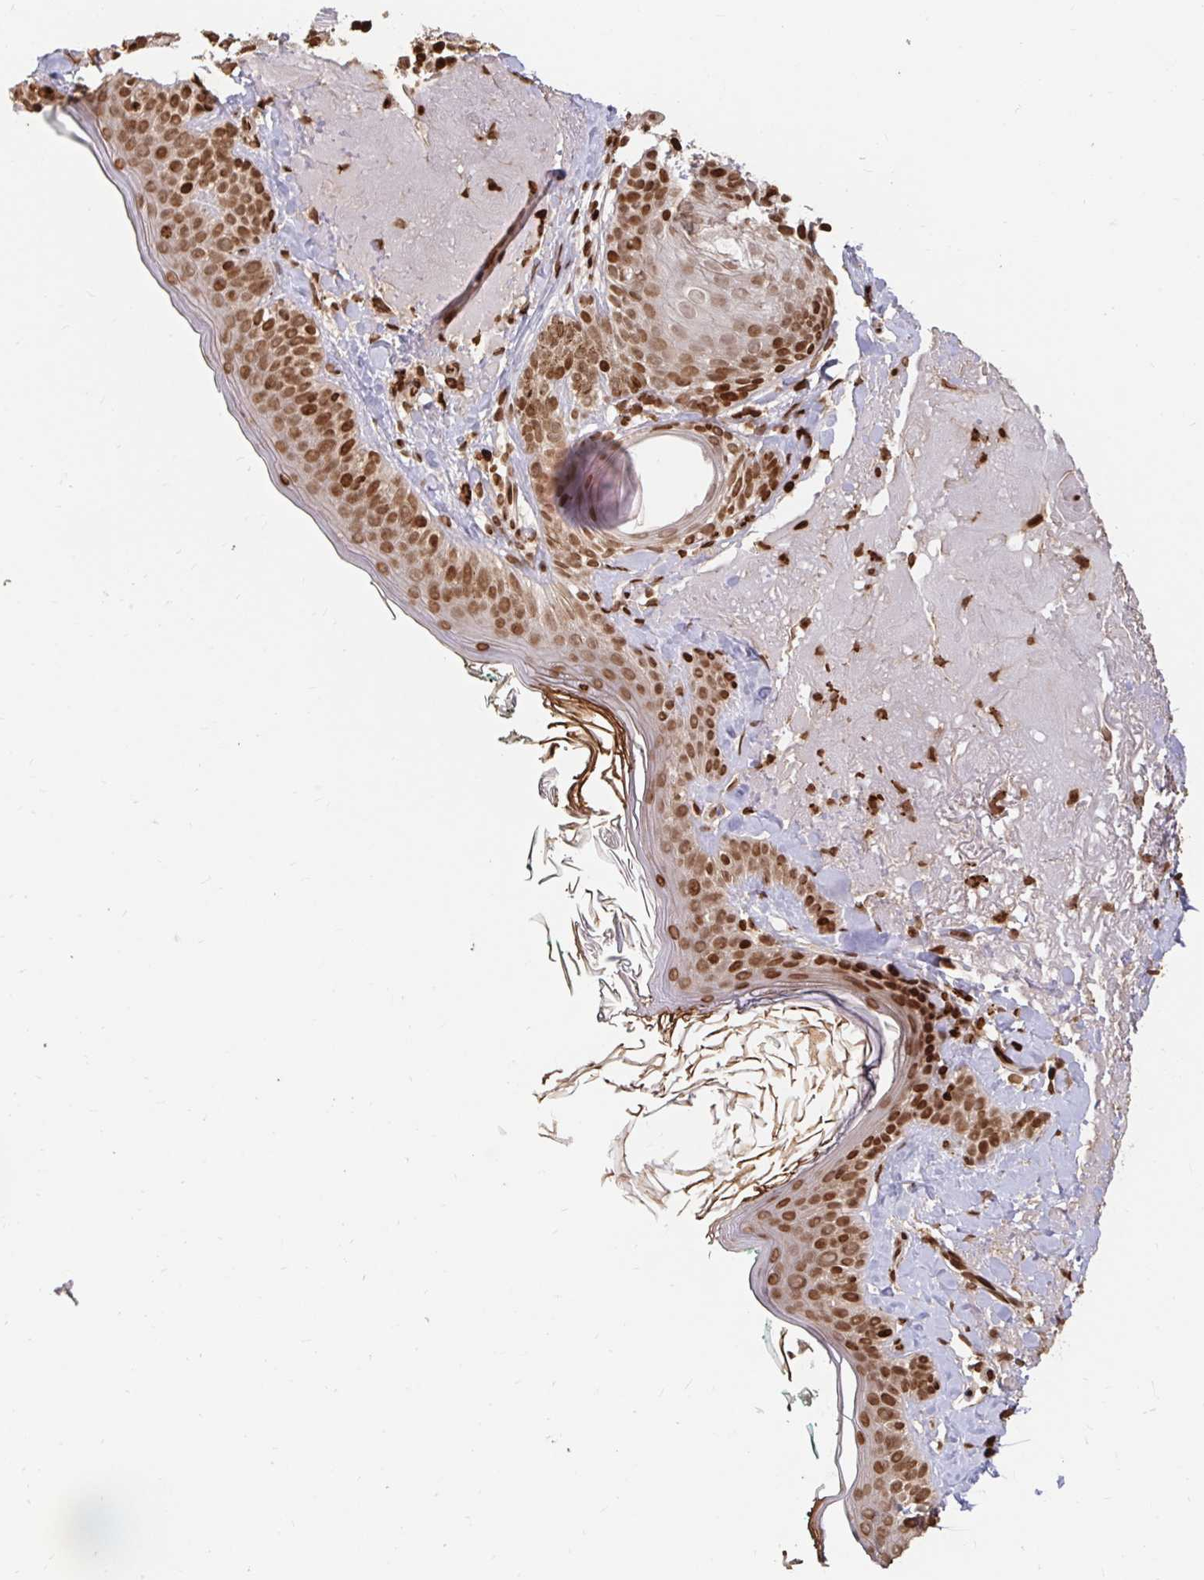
{"staining": {"intensity": "moderate", "quantity": ">75%", "location": "nuclear"}, "tissue": "skin", "cell_type": "Fibroblasts", "image_type": "normal", "snomed": [{"axis": "morphology", "description": "Normal tissue, NOS"}, {"axis": "topography", "description": "Skin"}], "caption": "Brown immunohistochemical staining in normal human skin shows moderate nuclear expression in about >75% of fibroblasts.", "gene": "H2BC5", "patient": {"sex": "male", "age": 73}}